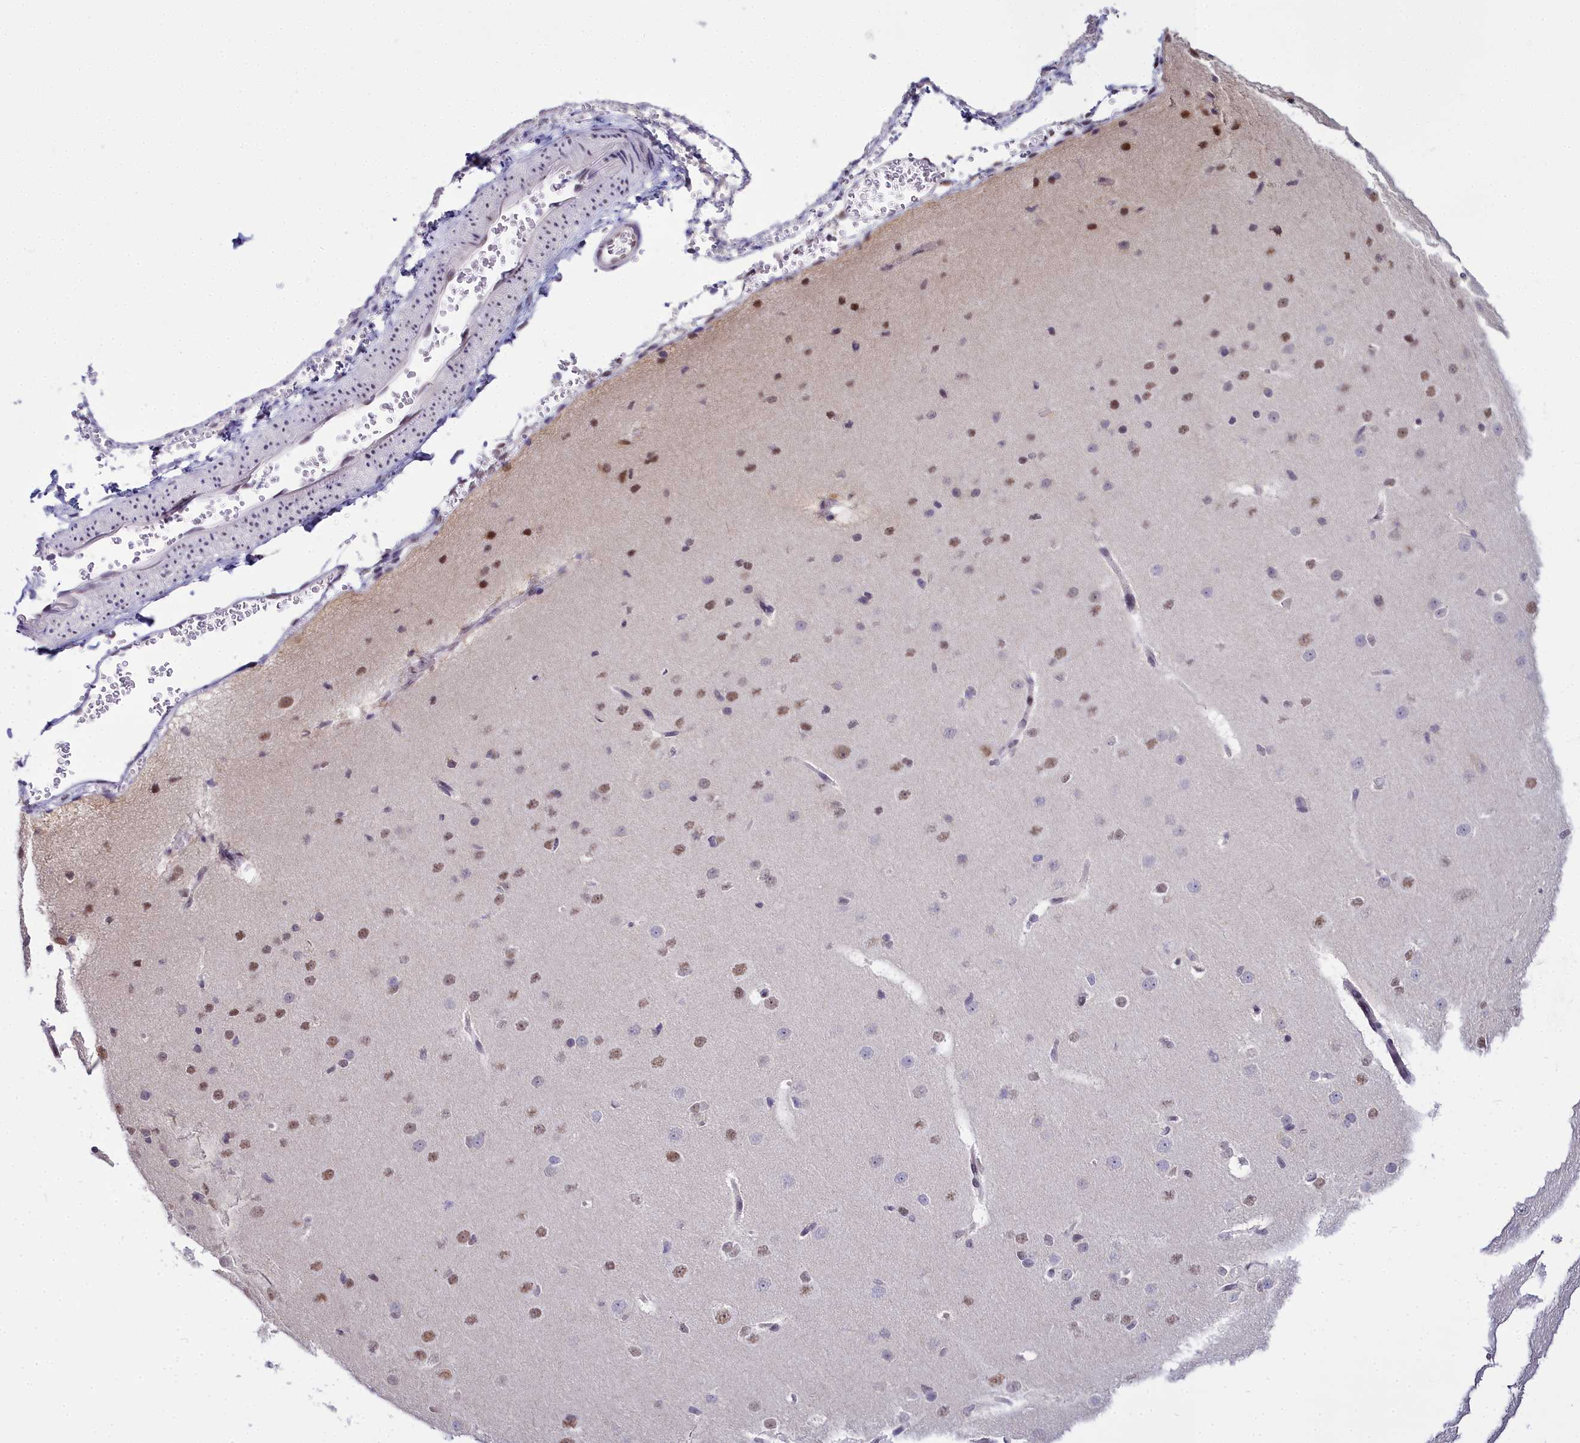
{"staining": {"intensity": "weak", "quantity": "<25%", "location": "nuclear"}, "tissue": "cerebral cortex", "cell_type": "Endothelial cells", "image_type": "normal", "snomed": [{"axis": "morphology", "description": "Normal tissue, NOS"}, {"axis": "morphology", "description": "Developmental malformation"}, {"axis": "topography", "description": "Cerebral cortex"}], "caption": "Immunohistochemistry histopathology image of normal cerebral cortex: human cerebral cortex stained with DAB displays no significant protein staining in endothelial cells.", "gene": "RBM12", "patient": {"sex": "female", "age": 30}}